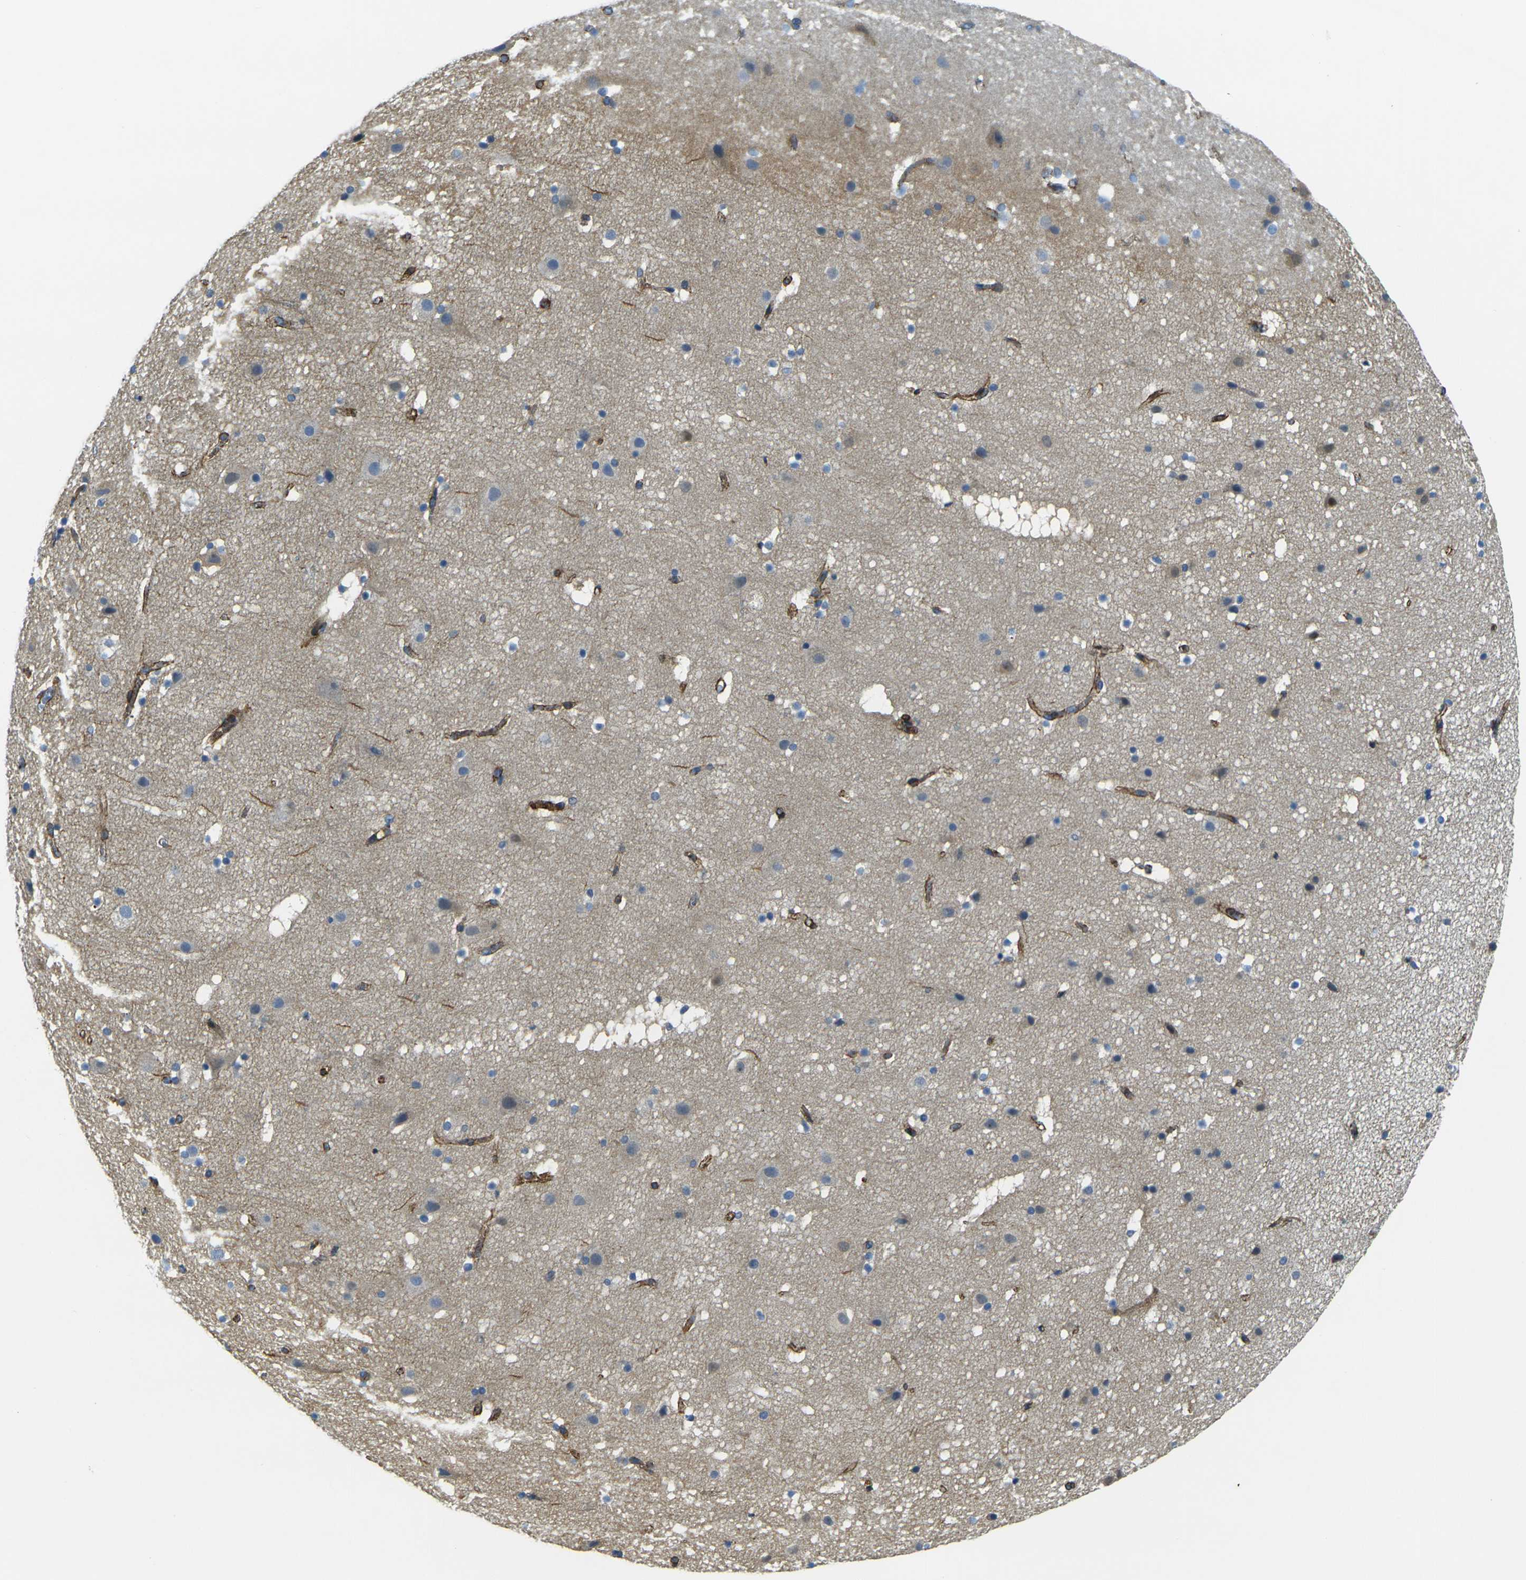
{"staining": {"intensity": "moderate", "quantity": ">75%", "location": "cytoplasmic/membranous"}, "tissue": "cerebral cortex", "cell_type": "Endothelial cells", "image_type": "normal", "snomed": [{"axis": "morphology", "description": "Normal tissue, NOS"}, {"axis": "topography", "description": "Cerebral cortex"}], "caption": "Immunohistochemistry staining of unremarkable cerebral cortex, which demonstrates medium levels of moderate cytoplasmic/membranous staining in about >75% of endothelial cells indicating moderate cytoplasmic/membranous protein positivity. The staining was performed using DAB (3,3'-diaminobenzidine) (brown) for protein detection and nuclei were counterstained in hematoxylin (blue).", "gene": "EPHA7", "patient": {"sex": "male", "age": 45}}